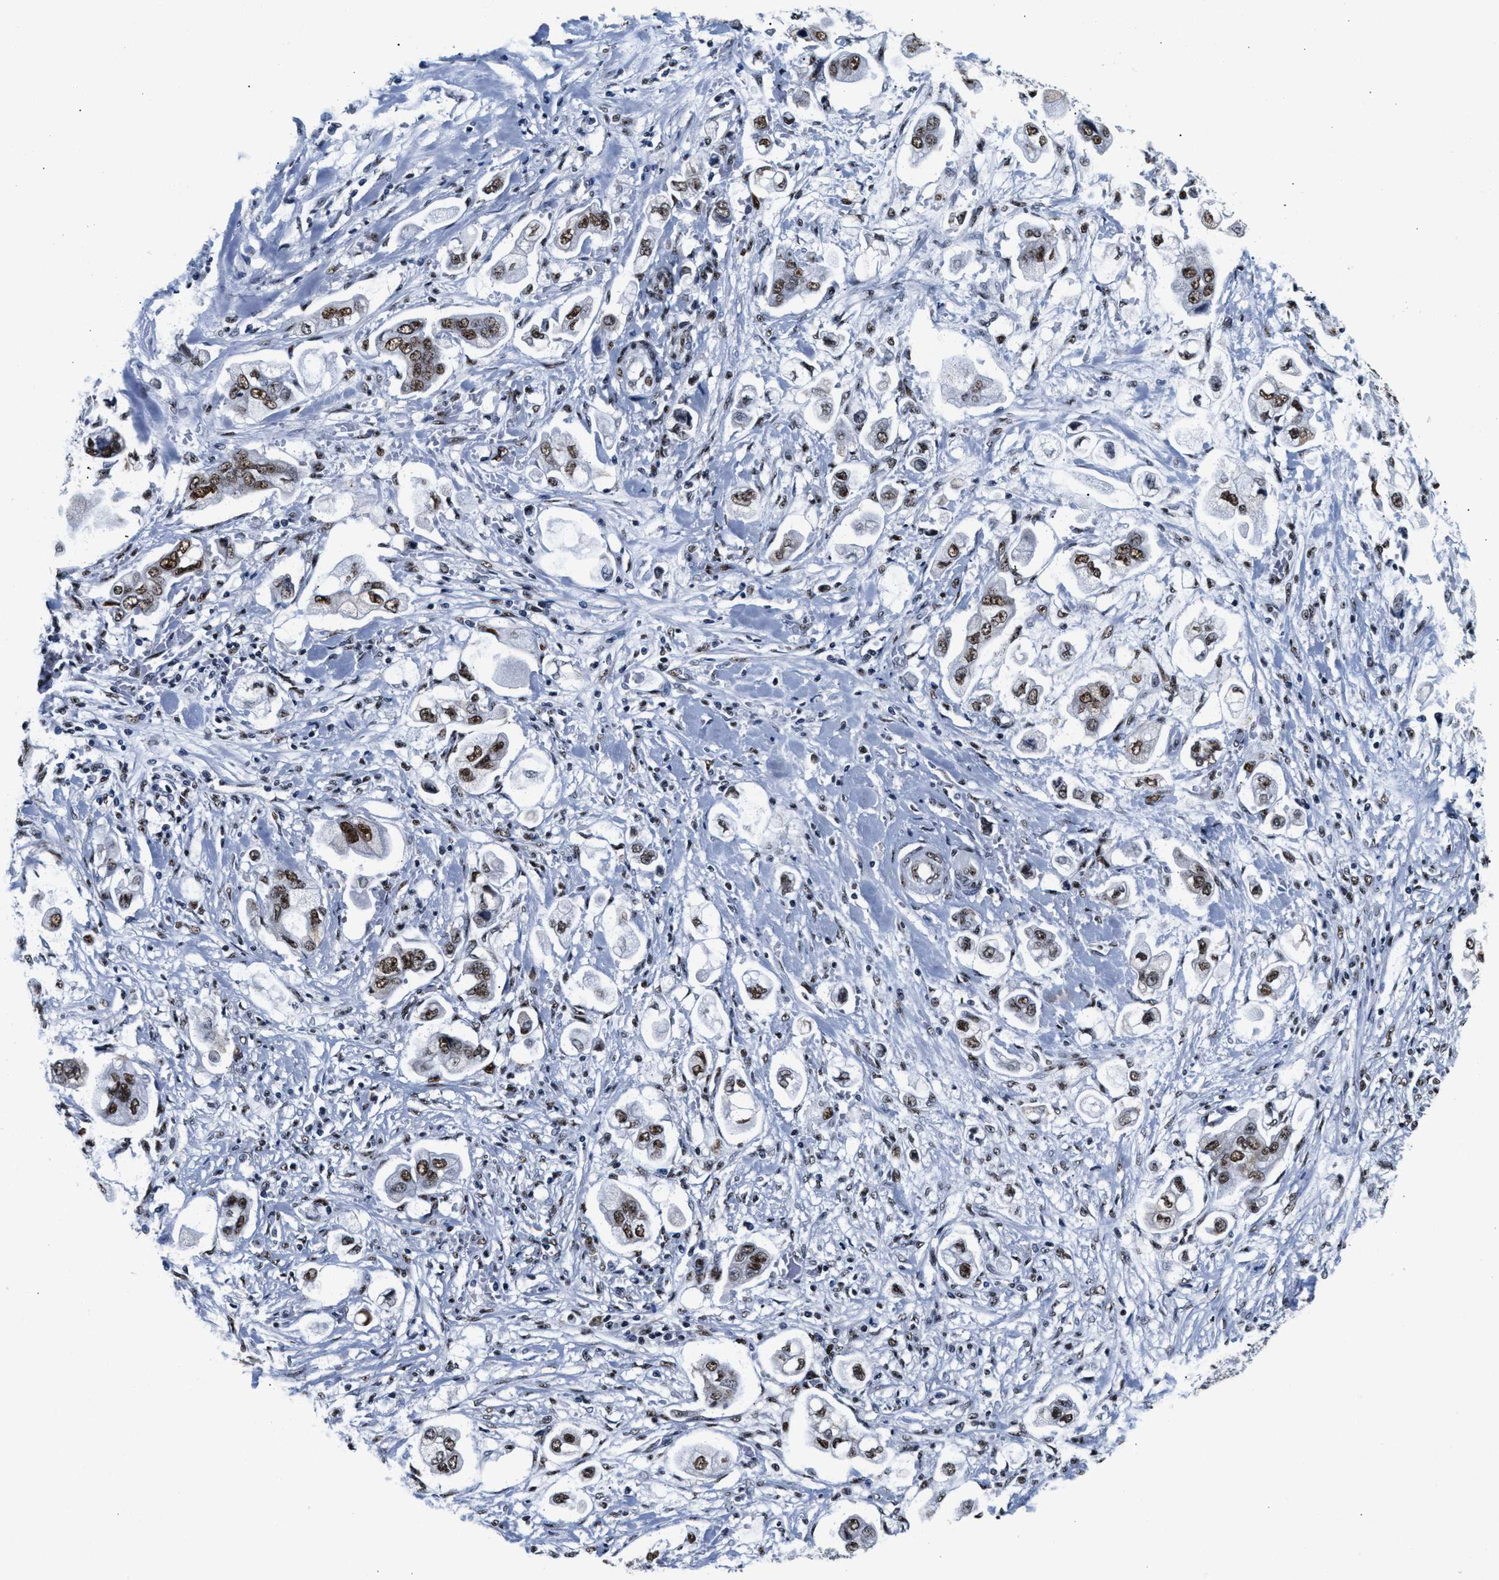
{"staining": {"intensity": "moderate", "quantity": ">75%", "location": "nuclear"}, "tissue": "stomach cancer", "cell_type": "Tumor cells", "image_type": "cancer", "snomed": [{"axis": "morphology", "description": "Adenocarcinoma, NOS"}, {"axis": "topography", "description": "Stomach"}], "caption": "This photomicrograph exhibits immunohistochemistry (IHC) staining of stomach adenocarcinoma, with medium moderate nuclear expression in about >75% of tumor cells.", "gene": "RAD50", "patient": {"sex": "male", "age": 62}}